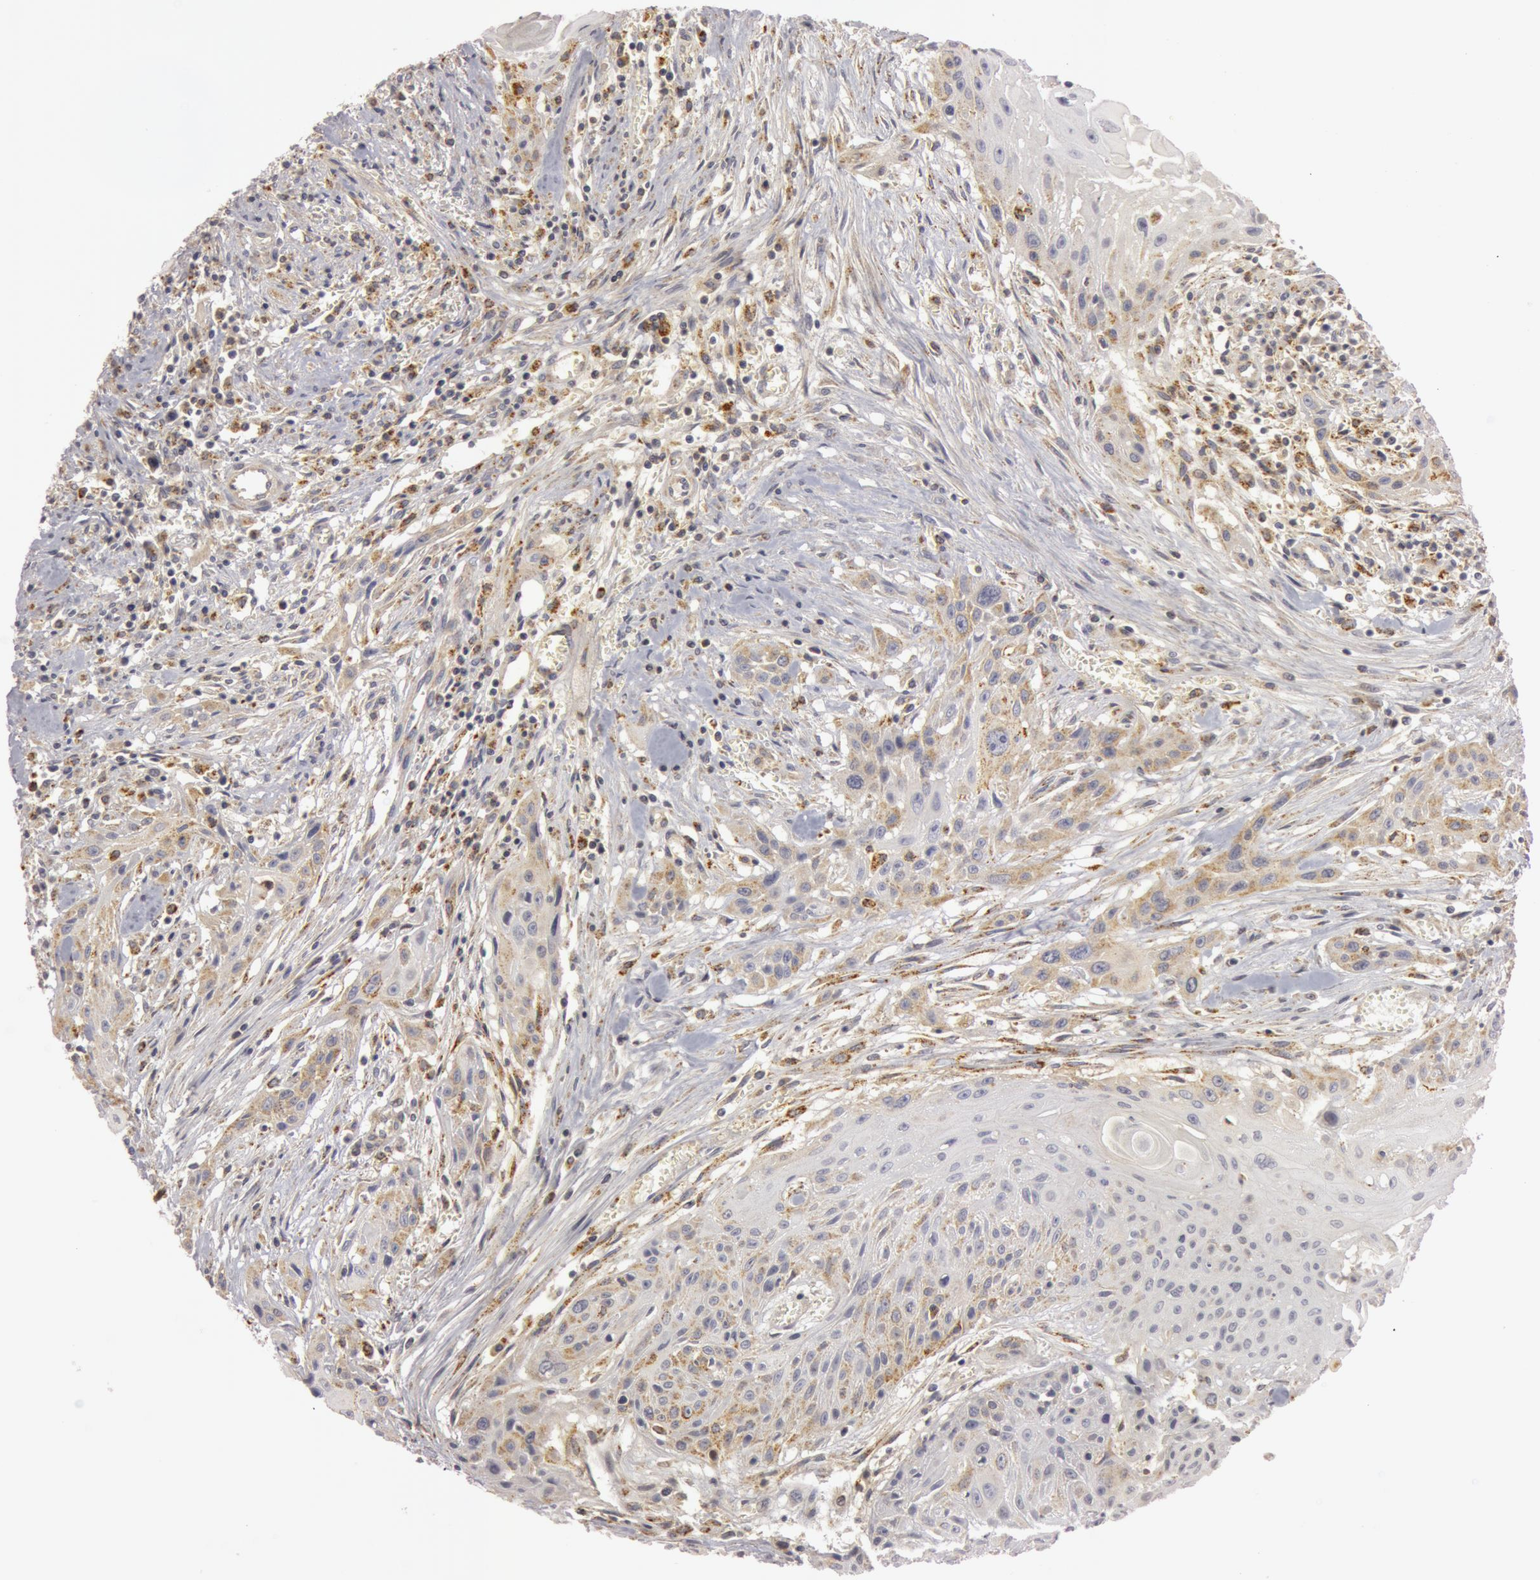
{"staining": {"intensity": "weak", "quantity": ">75%", "location": "cytoplasmic/membranous"}, "tissue": "head and neck cancer", "cell_type": "Tumor cells", "image_type": "cancer", "snomed": [{"axis": "morphology", "description": "Squamous cell carcinoma, NOS"}, {"axis": "morphology", "description": "Squamous cell carcinoma, metastatic, NOS"}, {"axis": "topography", "description": "Lymph node"}, {"axis": "topography", "description": "Salivary gland"}, {"axis": "topography", "description": "Head-Neck"}], "caption": "IHC micrograph of human squamous cell carcinoma (head and neck) stained for a protein (brown), which displays low levels of weak cytoplasmic/membranous positivity in about >75% of tumor cells.", "gene": "C7", "patient": {"sex": "female", "age": 74}}